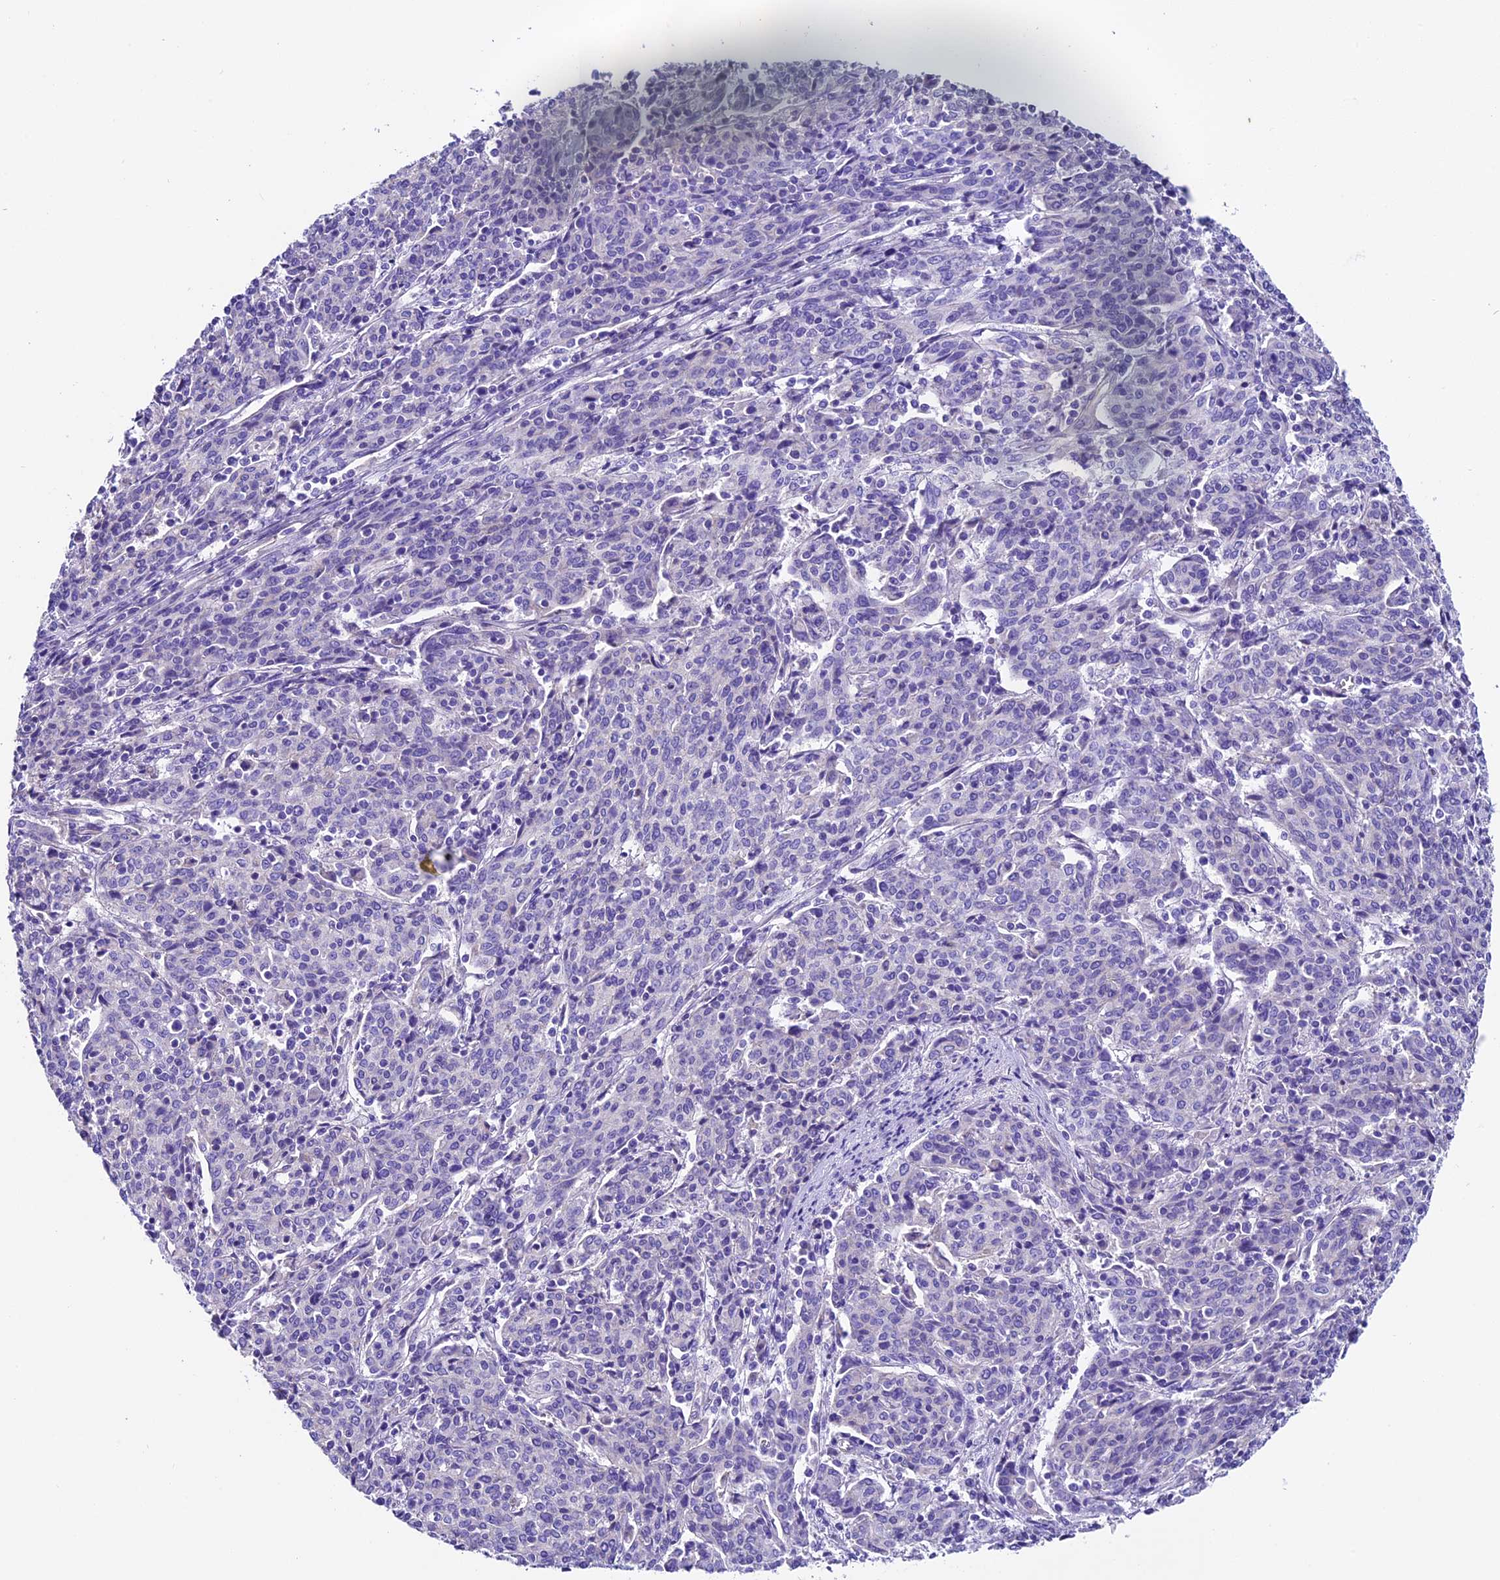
{"staining": {"intensity": "negative", "quantity": "none", "location": "none"}, "tissue": "cervical cancer", "cell_type": "Tumor cells", "image_type": "cancer", "snomed": [{"axis": "morphology", "description": "Squamous cell carcinoma, NOS"}, {"axis": "topography", "description": "Cervix"}], "caption": "Squamous cell carcinoma (cervical) stained for a protein using IHC demonstrates no staining tumor cells.", "gene": "COMTD1", "patient": {"sex": "female", "age": 67}}